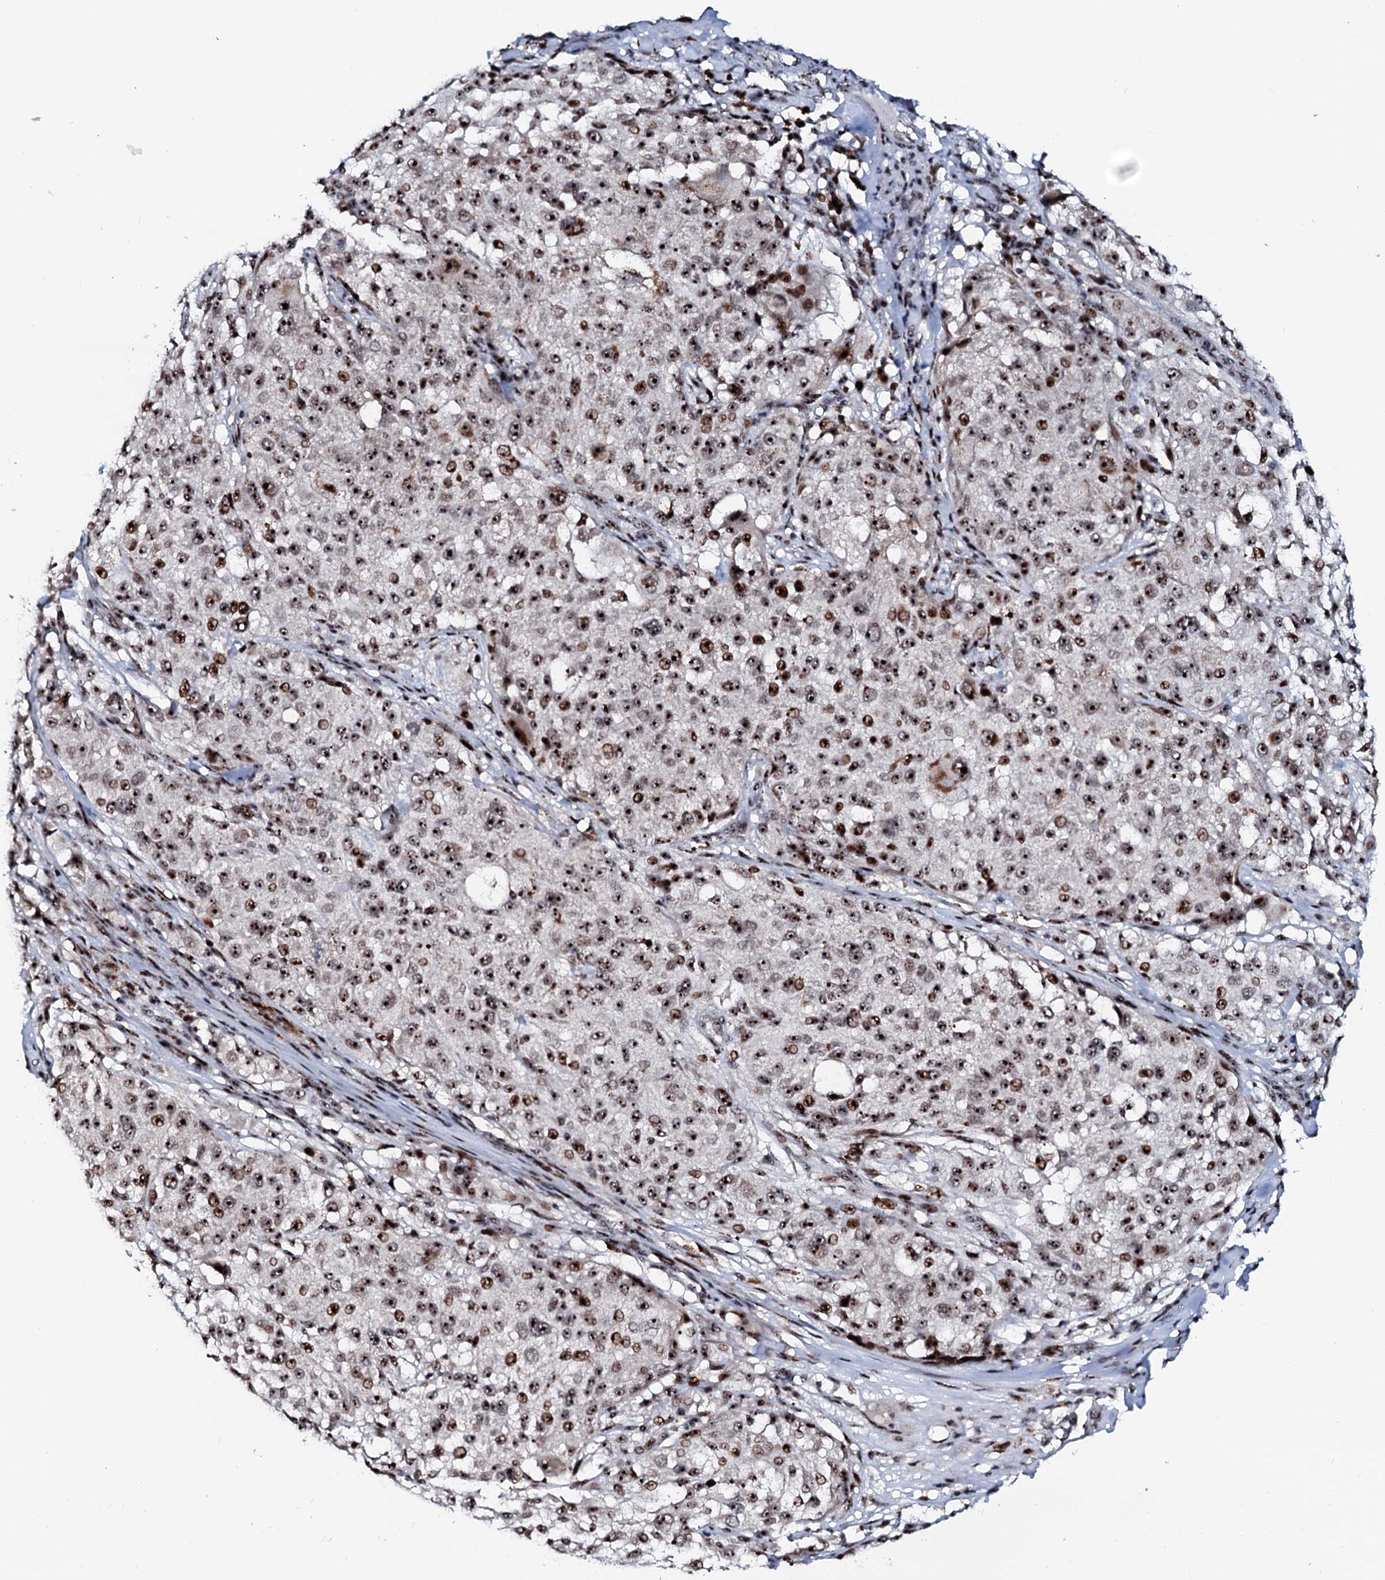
{"staining": {"intensity": "strong", "quantity": ">75%", "location": "nuclear"}, "tissue": "melanoma", "cell_type": "Tumor cells", "image_type": "cancer", "snomed": [{"axis": "morphology", "description": "Necrosis, NOS"}, {"axis": "morphology", "description": "Malignant melanoma, NOS"}, {"axis": "topography", "description": "Skin"}], "caption": "Protein staining demonstrates strong nuclear expression in approximately >75% of tumor cells in melanoma. (Brightfield microscopy of DAB IHC at high magnification).", "gene": "NEUROG3", "patient": {"sex": "female", "age": 87}}